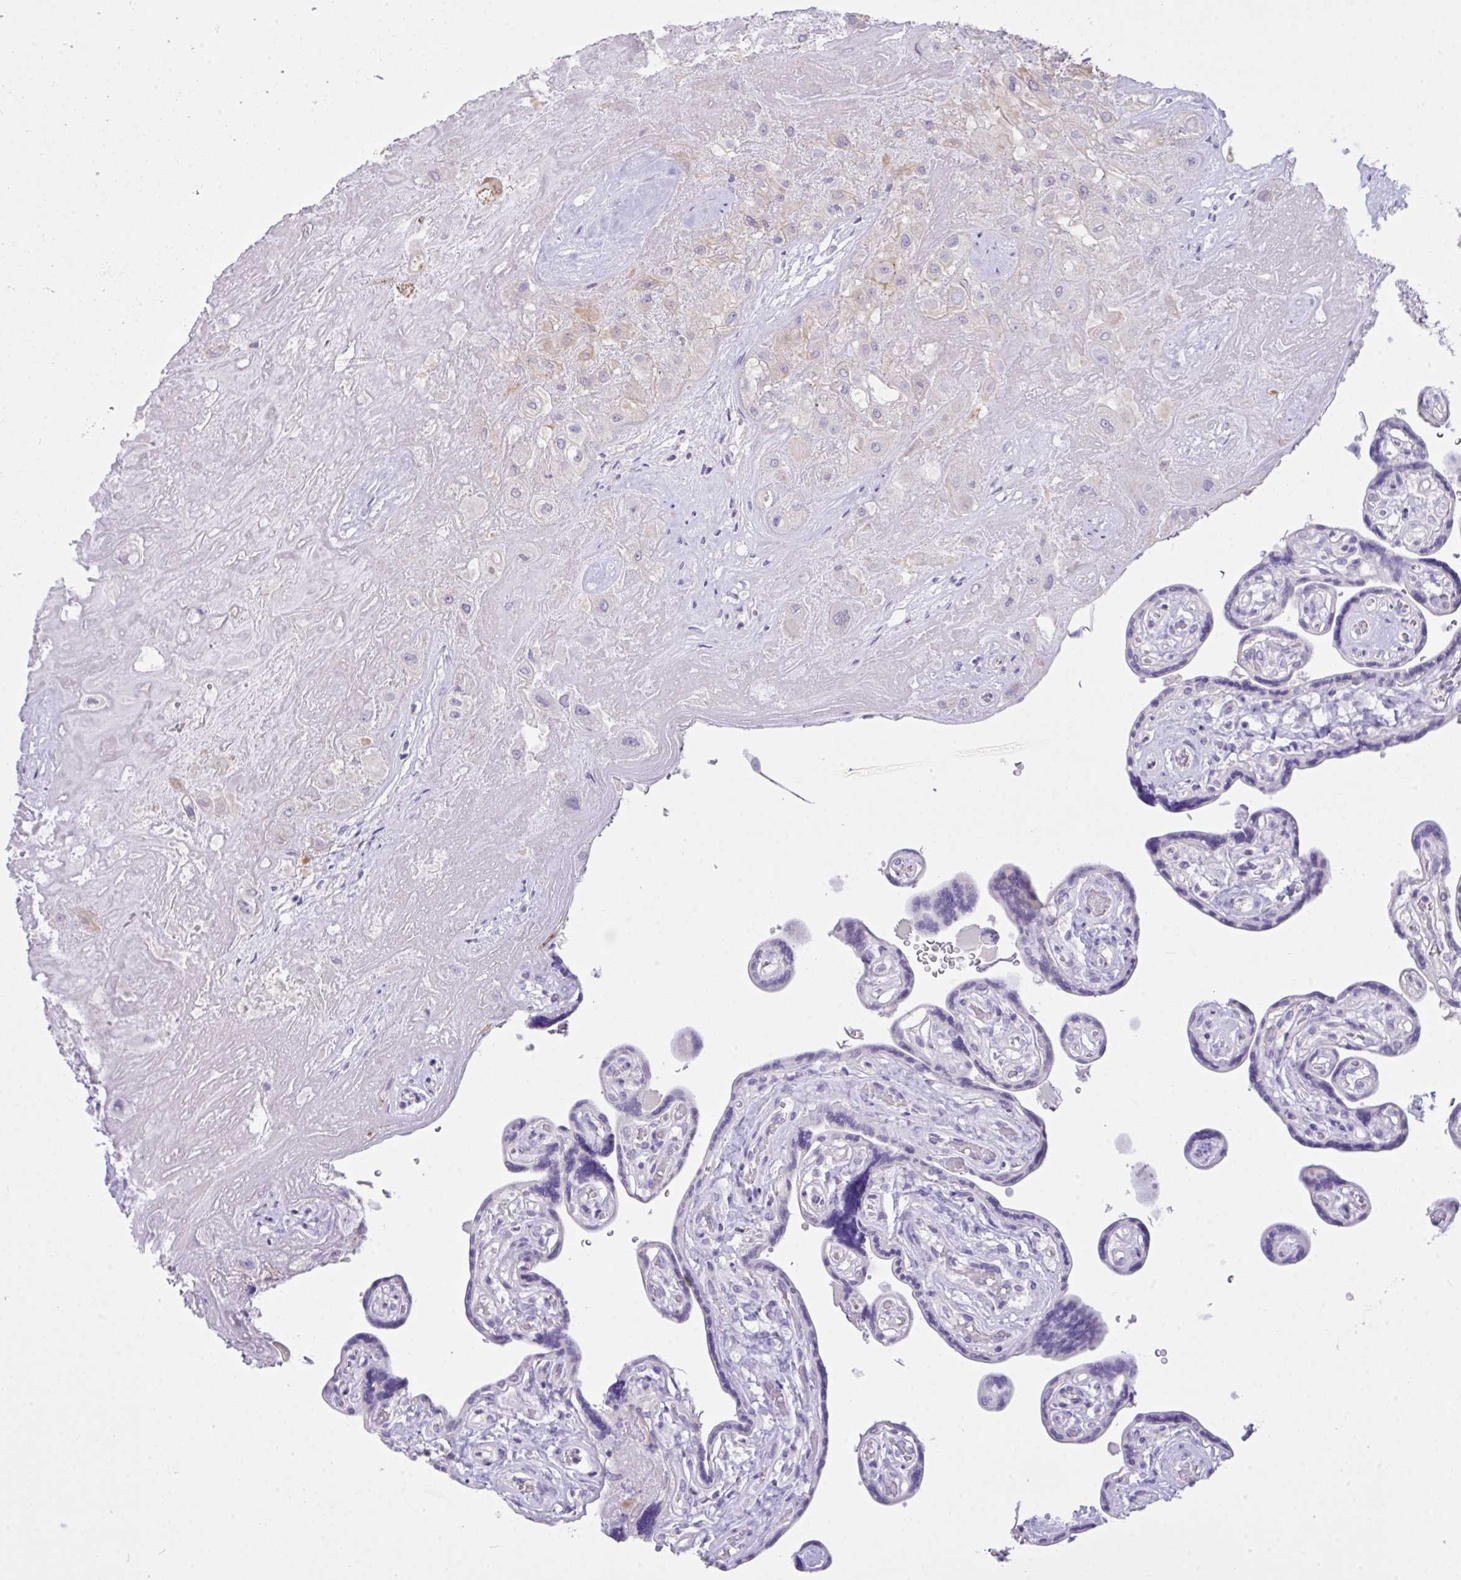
{"staining": {"intensity": "weak", "quantity": "<25%", "location": "cytoplasmic/membranous"}, "tissue": "placenta", "cell_type": "Decidual cells", "image_type": "normal", "snomed": [{"axis": "morphology", "description": "Normal tissue, NOS"}, {"axis": "topography", "description": "Placenta"}], "caption": "Immunohistochemical staining of benign placenta displays no significant expression in decidual cells. (DAB immunohistochemistry (IHC), high magnification).", "gene": "CST11", "patient": {"sex": "female", "age": 32}}